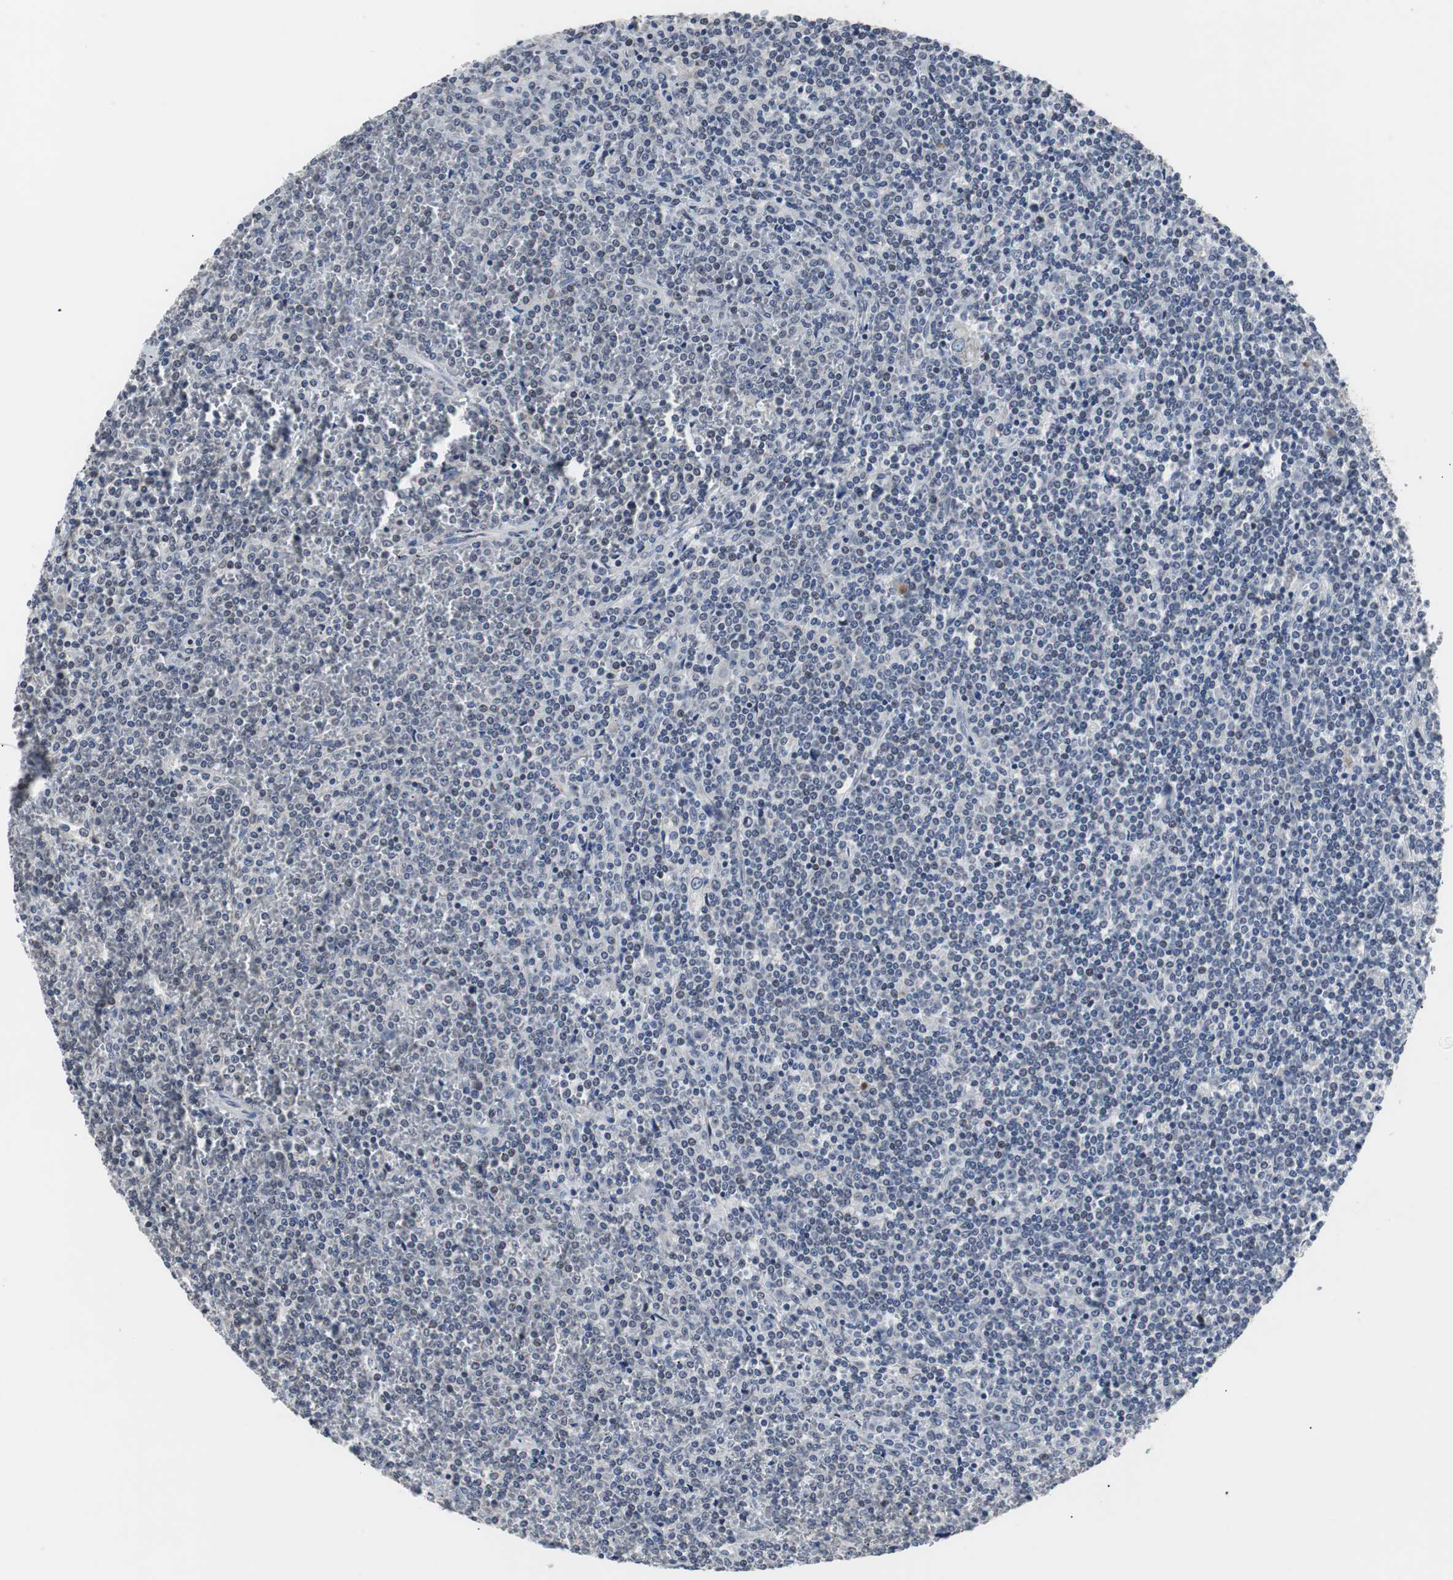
{"staining": {"intensity": "negative", "quantity": "none", "location": "none"}, "tissue": "lymphoma", "cell_type": "Tumor cells", "image_type": "cancer", "snomed": [{"axis": "morphology", "description": "Malignant lymphoma, non-Hodgkin's type, Low grade"}, {"axis": "topography", "description": "Spleen"}], "caption": "Lymphoma was stained to show a protein in brown. There is no significant expression in tumor cells.", "gene": "RBM47", "patient": {"sex": "female", "age": 19}}